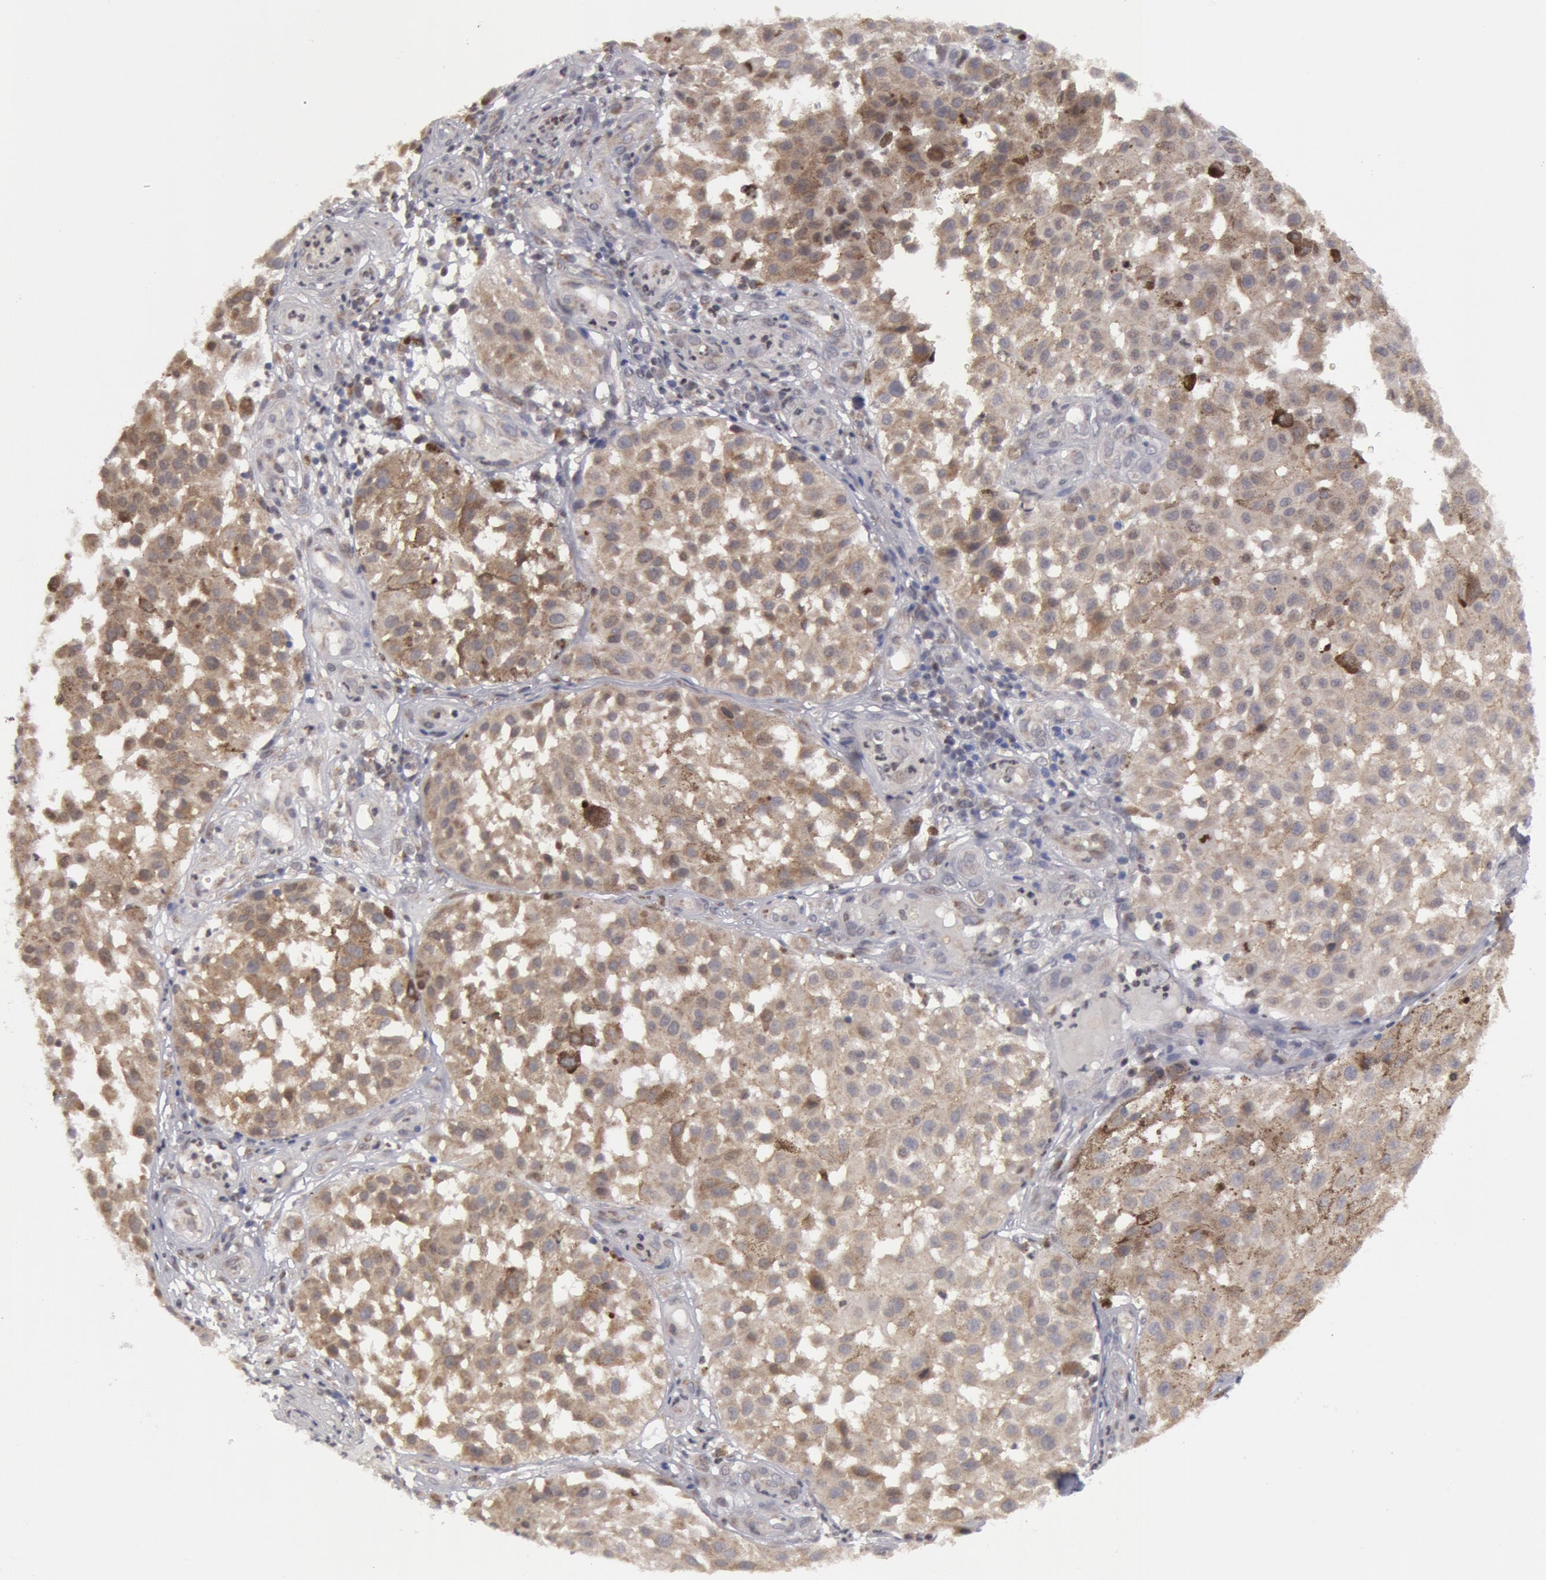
{"staining": {"intensity": "weak", "quantity": ">75%", "location": "cytoplasmic/membranous"}, "tissue": "melanoma", "cell_type": "Tumor cells", "image_type": "cancer", "snomed": [{"axis": "morphology", "description": "Malignant melanoma, NOS"}, {"axis": "topography", "description": "Skin"}], "caption": "Protein staining of malignant melanoma tissue demonstrates weak cytoplasmic/membranous expression in approximately >75% of tumor cells. (brown staining indicates protein expression, while blue staining denotes nuclei).", "gene": "ERBB2", "patient": {"sex": "female", "age": 64}}